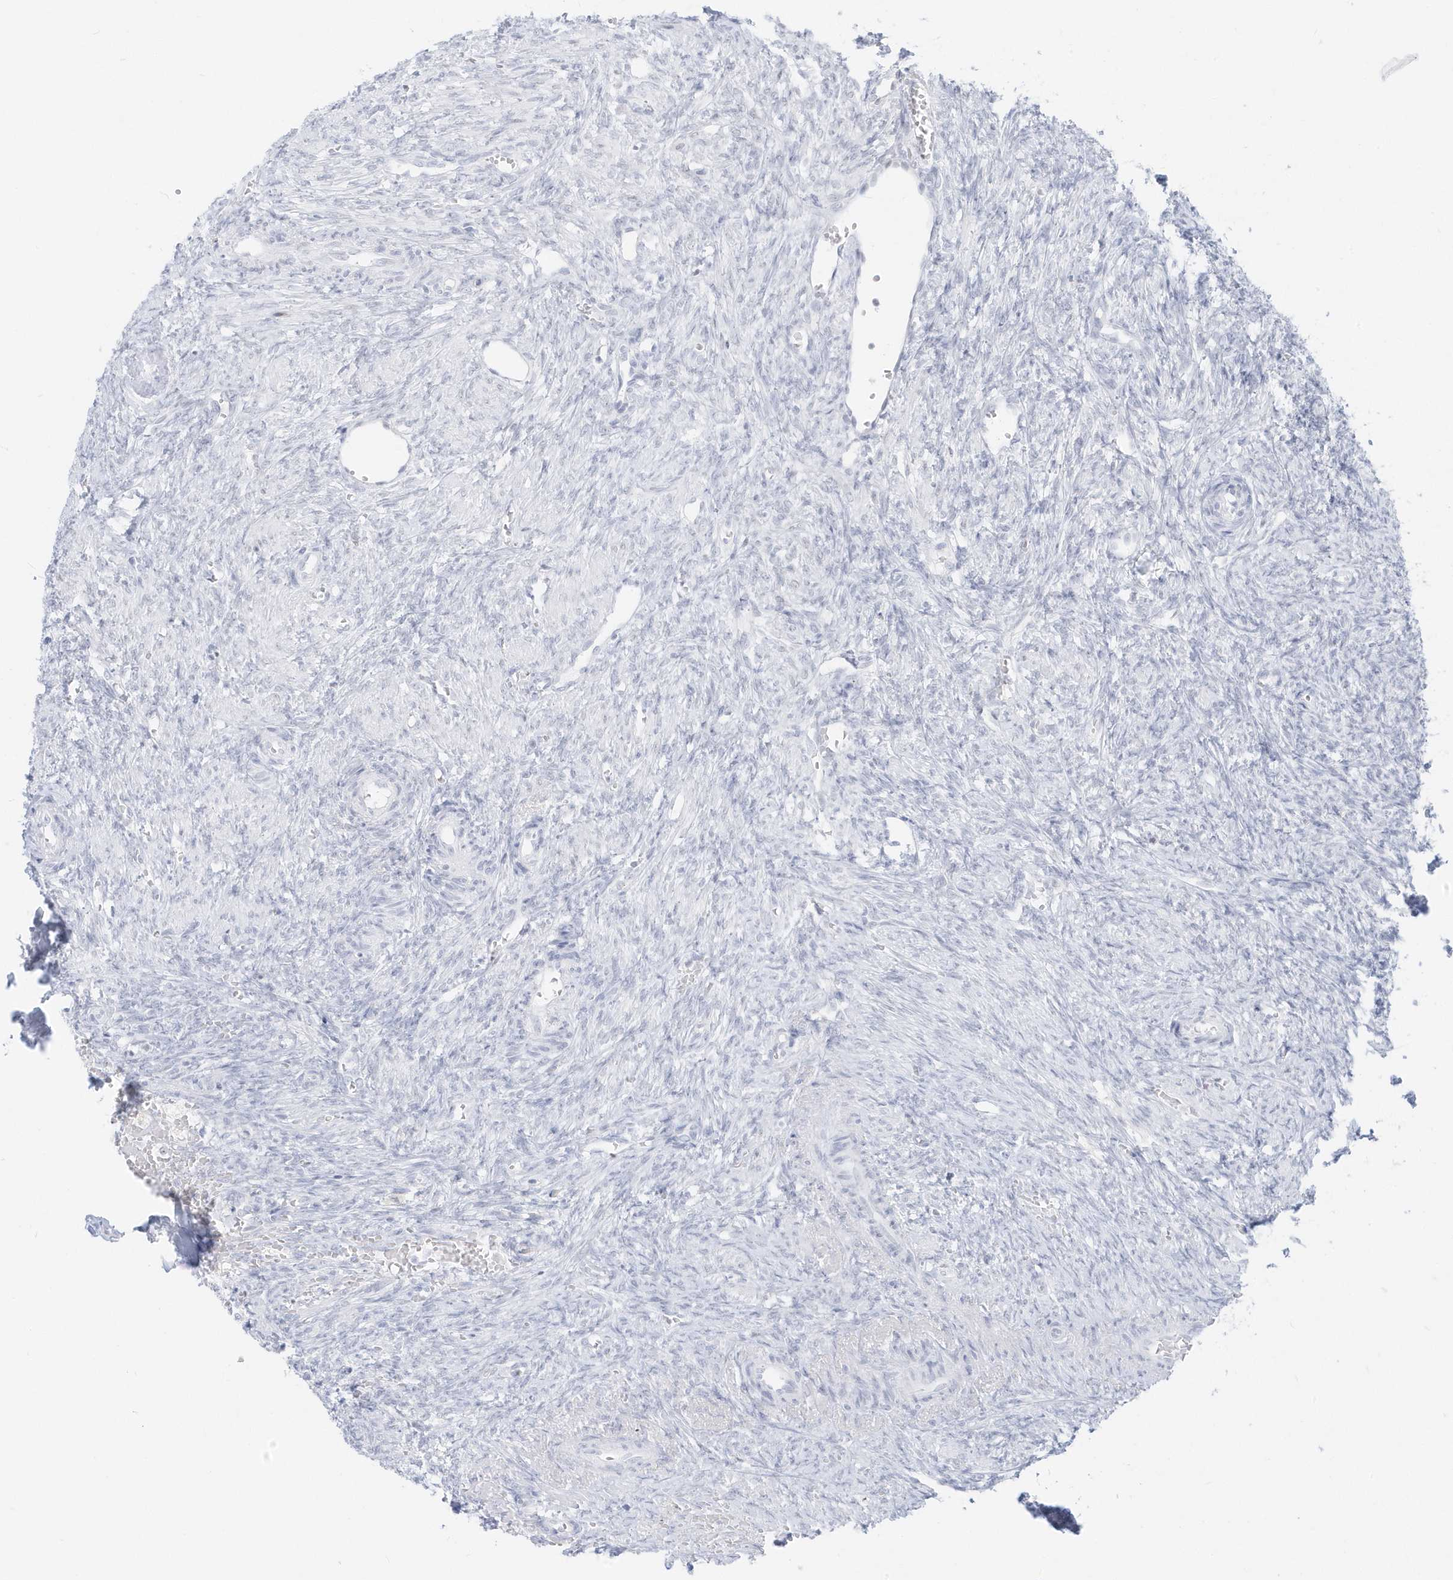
{"staining": {"intensity": "negative", "quantity": "none", "location": "none"}, "tissue": "ovary", "cell_type": "Ovarian stroma cells", "image_type": "normal", "snomed": [{"axis": "morphology", "description": "Normal tissue, NOS"}, {"axis": "topography", "description": "Ovary"}], "caption": "DAB (3,3'-diaminobenzidine) immunohistochemical staining of benign human ovary displays no significant positivity in ovarian stroma cells.", "gene": "PLEKHN1", "patient": {"sex": "female", "age": 41}}